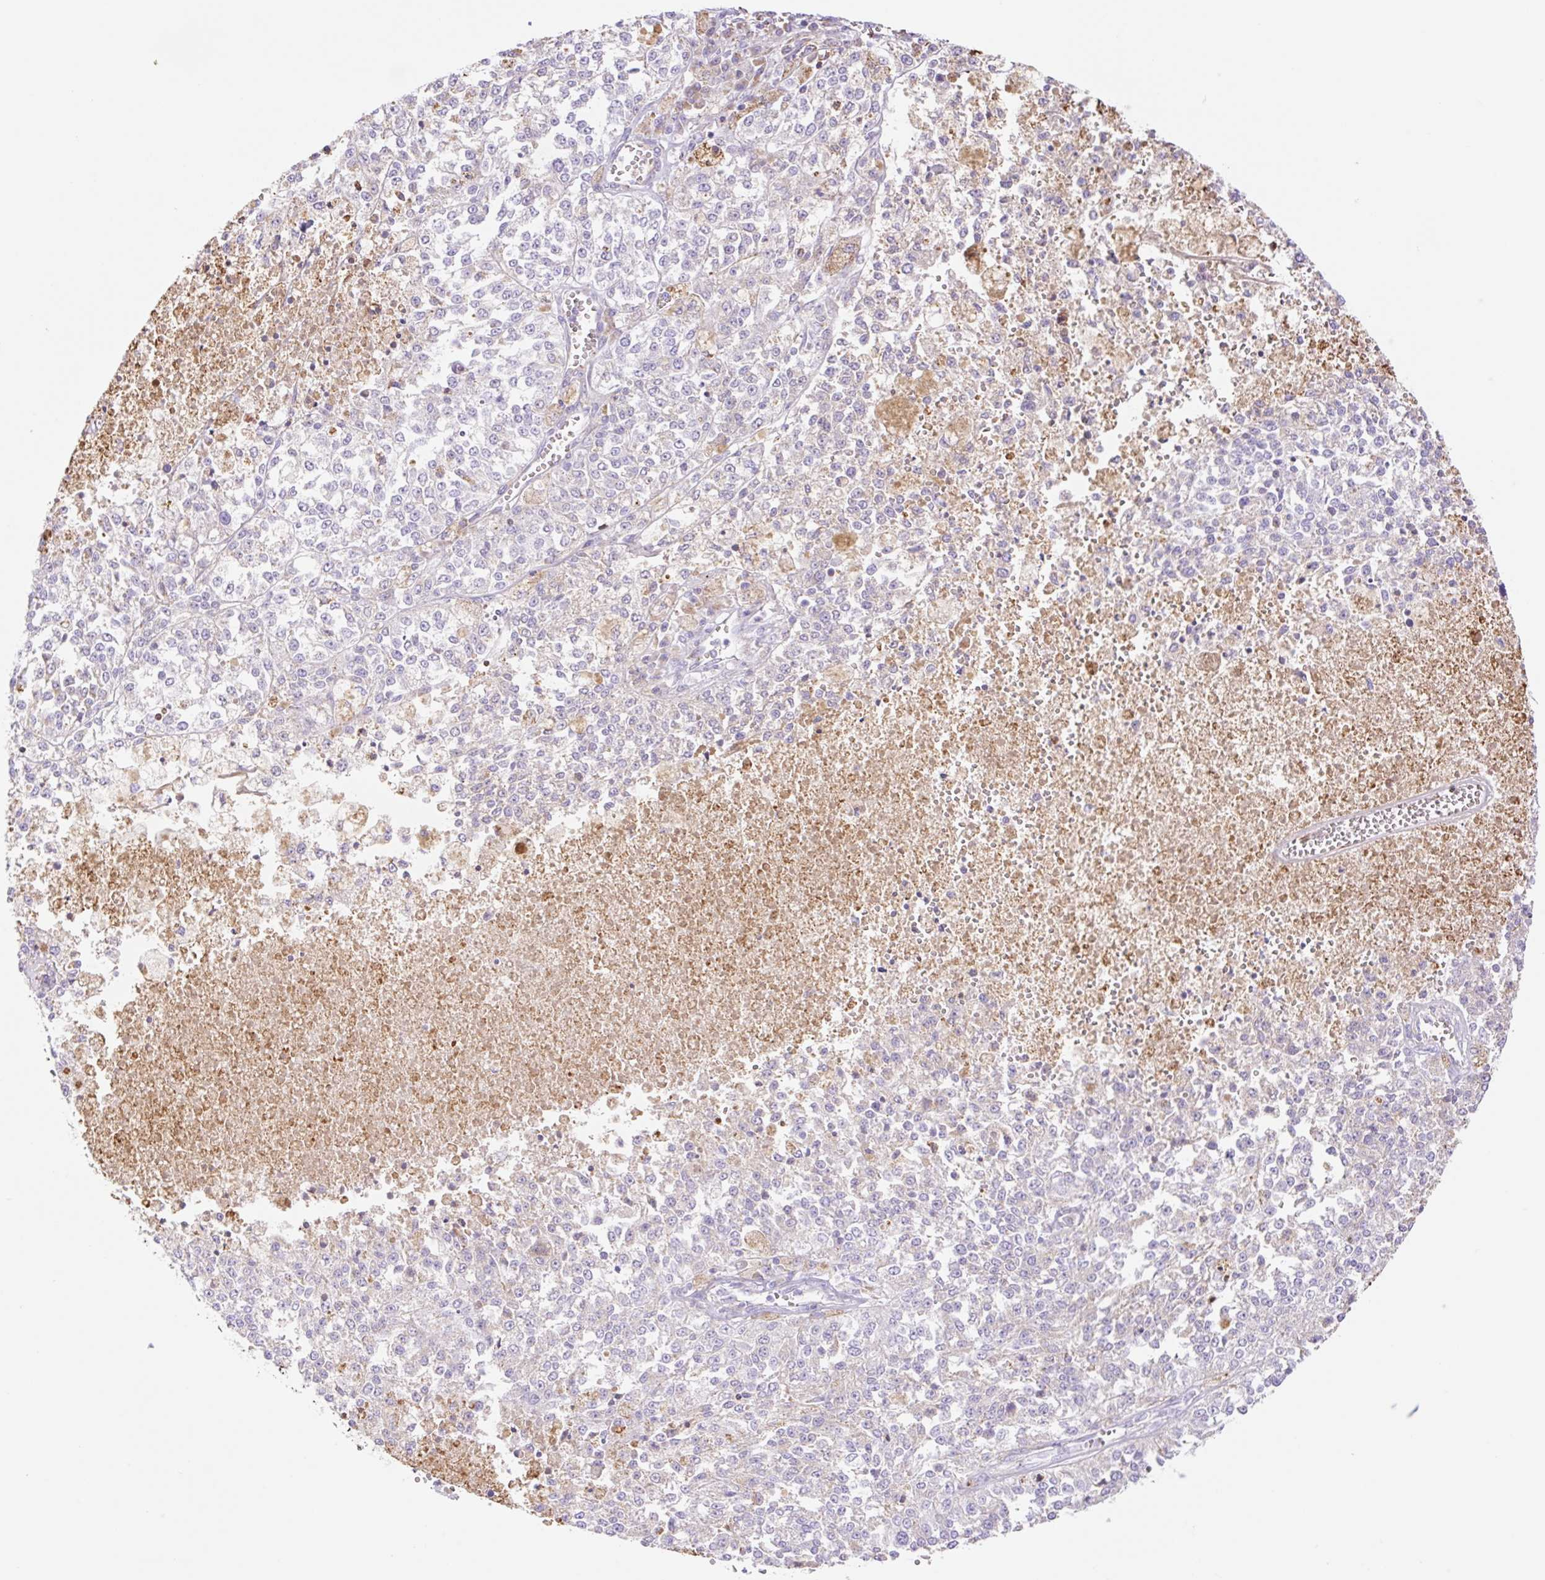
{"staining": {"intensity": "moderate", "quantity": "<25%", "location": "cytoplasmic/membranous"}, "tissue": "melanoma", "cell_type": "Tumor cells", "image_type": "cancer", "snomed": [{"axis": "morphology", "description": "Malignant melanoma, NOS"}, {"axis": "topography", "description": "Skin"}], "caption": "Immunohistochemical staining of human malignant melanoma reveals moderate cytoplasmic/membranous protein positivity in about <25% of tumor cells.", "gene": "ETNK2", "patient": {"sex": "female", "age": 64}}